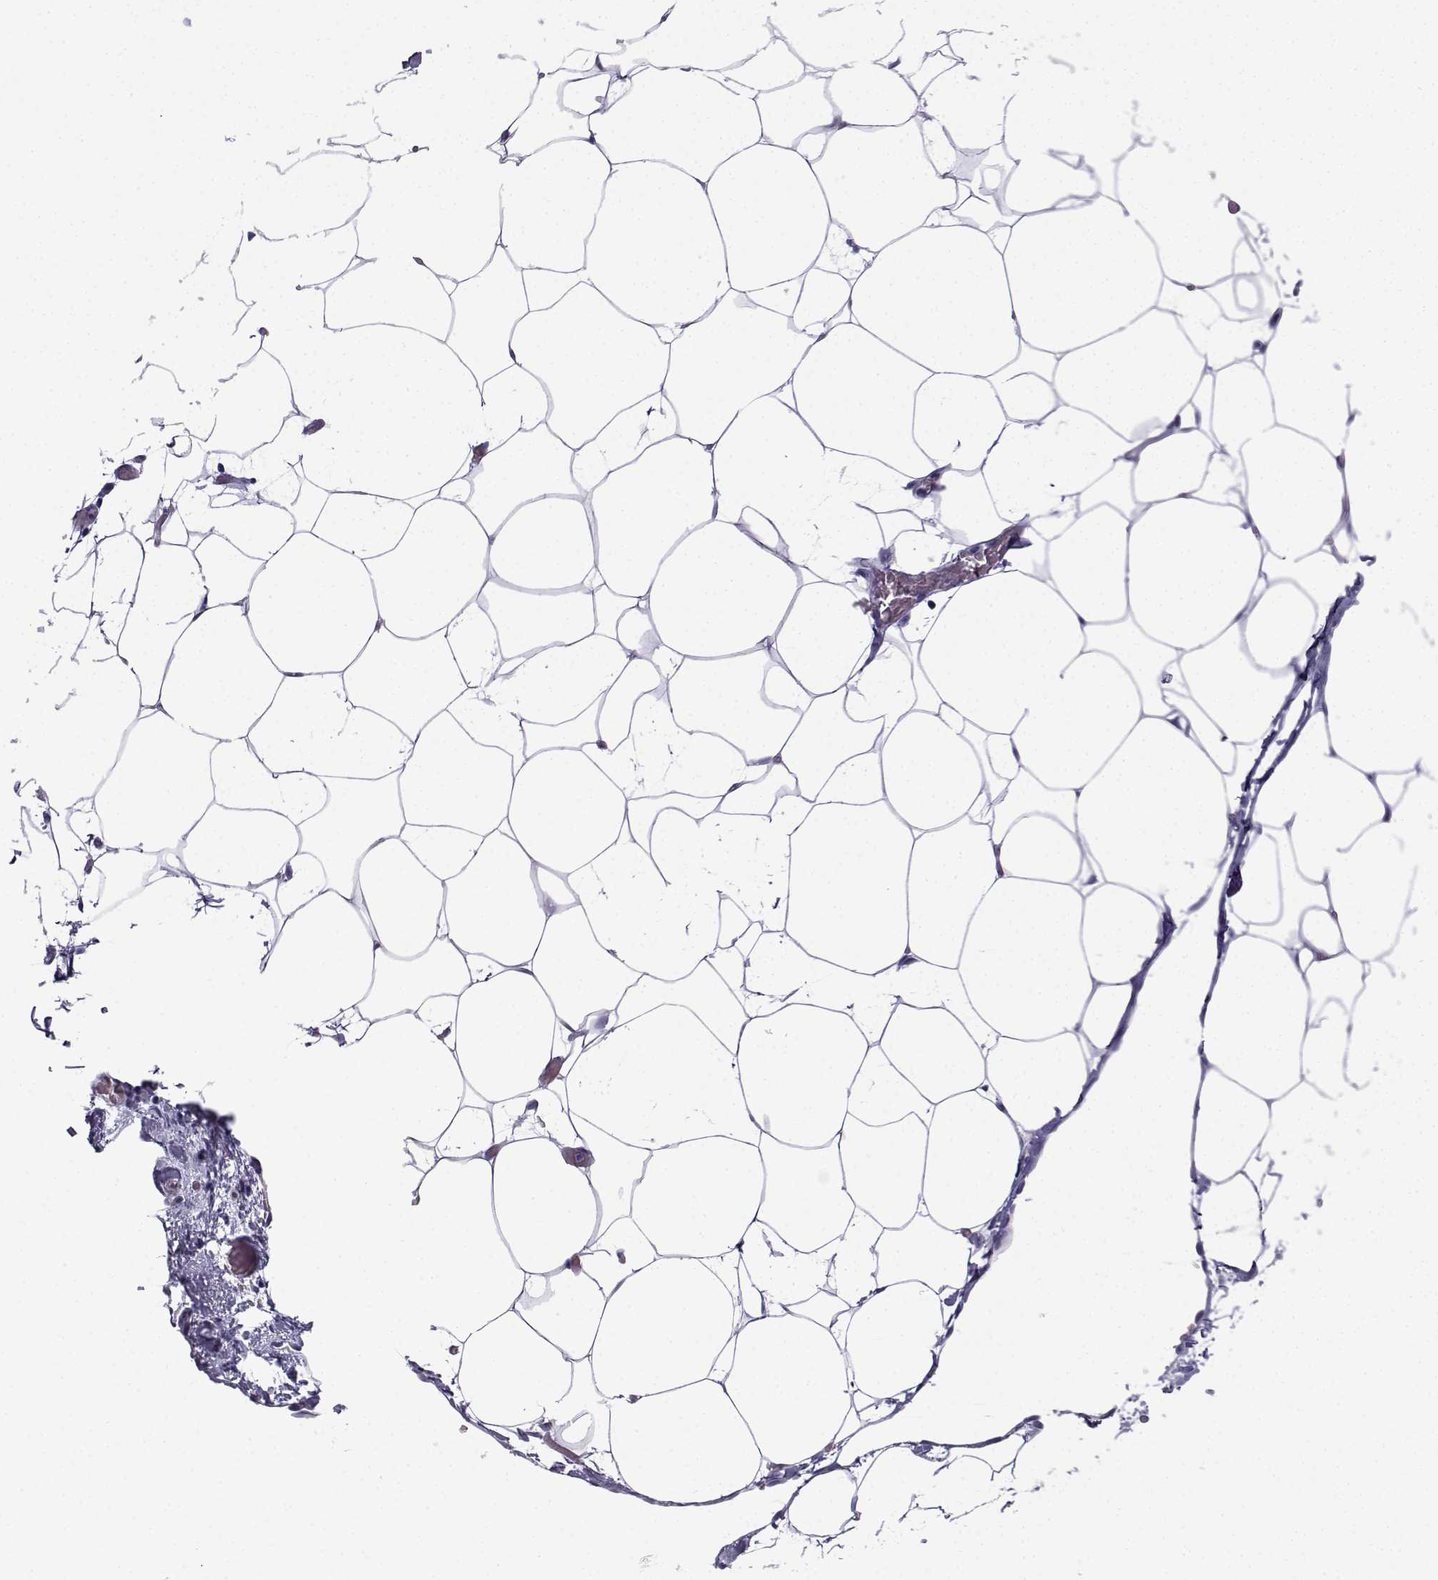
{"staining": {"intensity": "negative", "quantity": "none", "location": "none"}, "tissue": "adipose tissue", "cell_type": "Adipocytes", "image_type": "normal", "snomed": [{"axis": "morphology", "description": "Normal tissue, NOS"}, {"axis": "topography", "description": "Adipose tissue"}], "caption": "An IHC histopathology image of normal adipose tissue is shown. There is no staining in adipocytes of adipose tissue. The staining was performed using DAB to visualize the protein expression in brown, while the nuclei were stained in blue with hematoxylin (Magnification: 20x).", "gene": "ACRBP", "patient": {"sex": "male", "age": 57}}